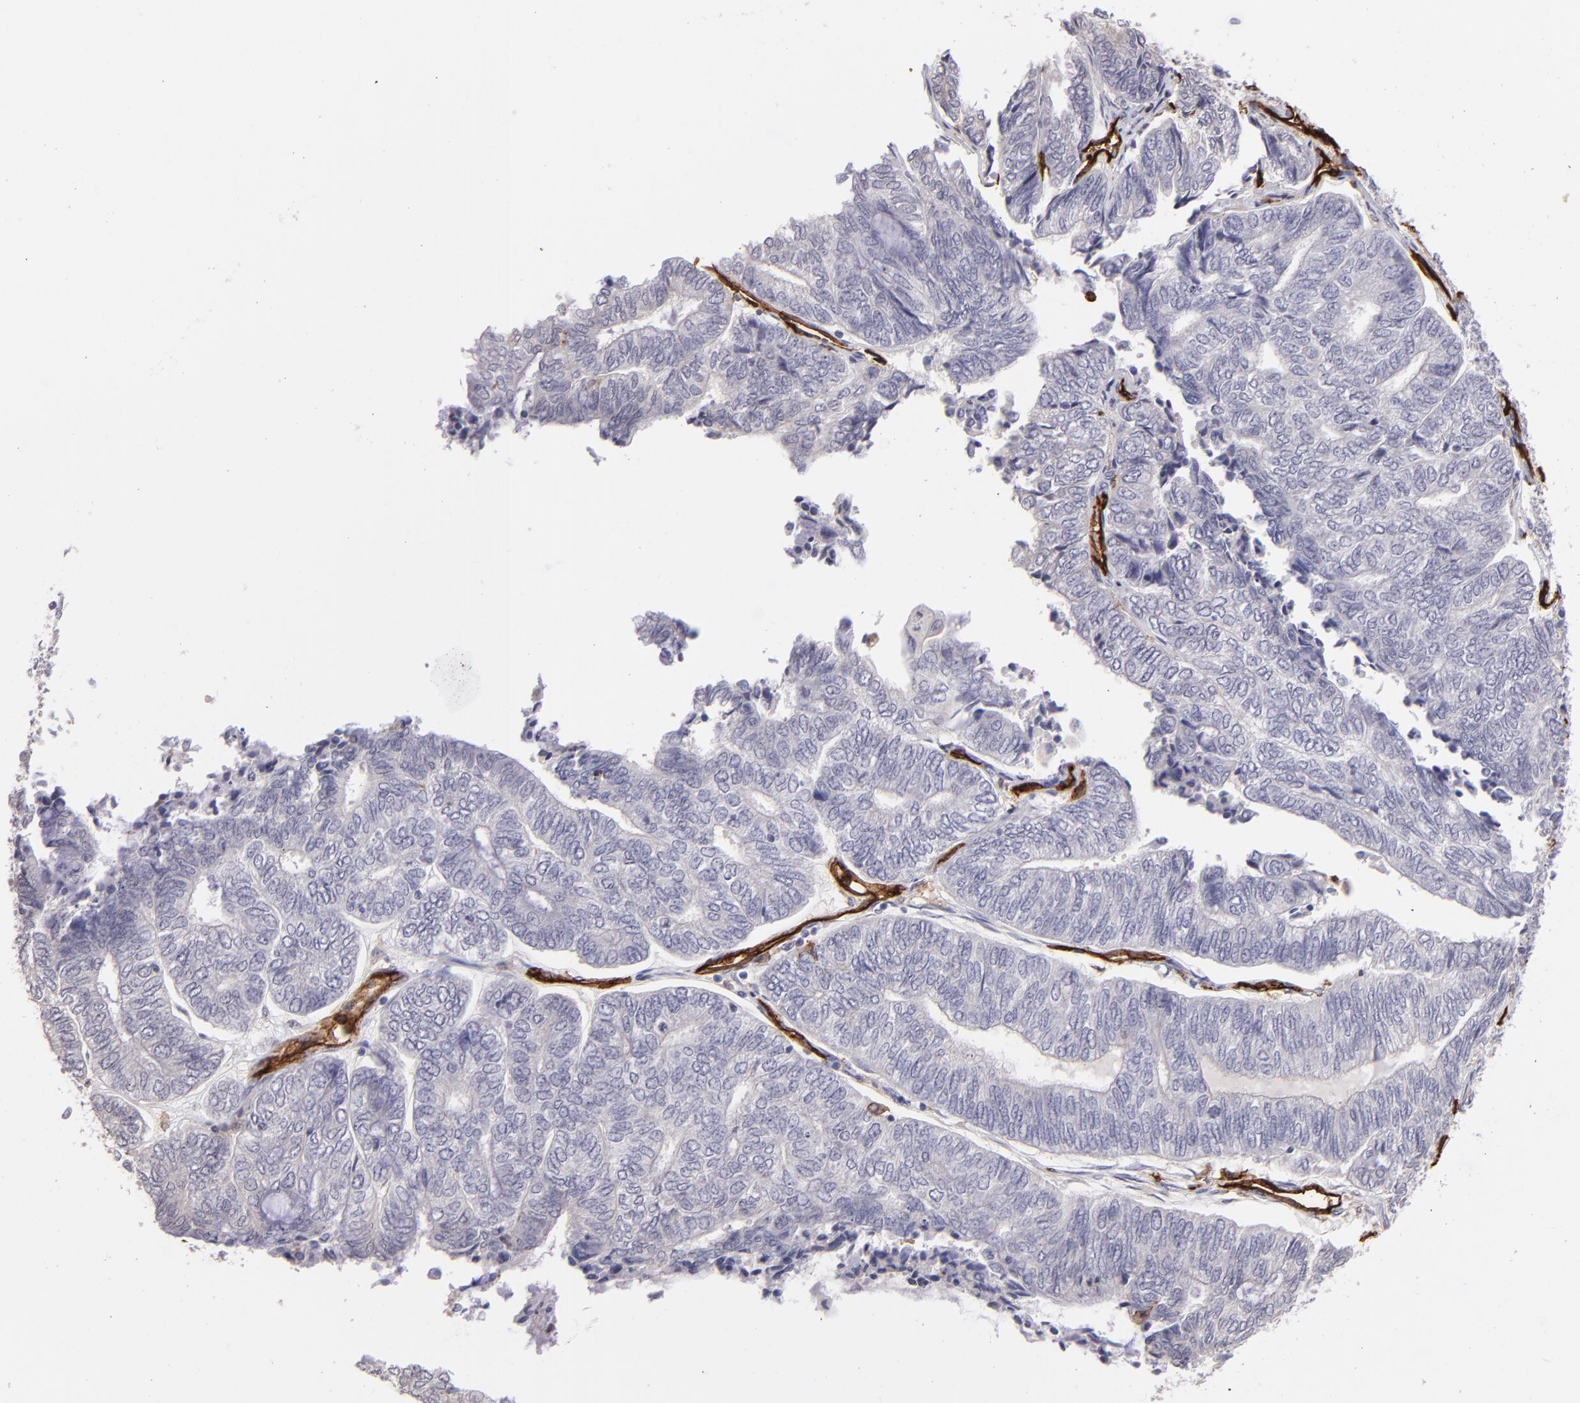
{"staining": {"intensity": "negative", "quantity": "none", "location": "none"}, "tissue": "endometrial cancer", "cell_type": "Tumor cells", "image_type": "cancer", "snomed": [{"axis": "morphology", "description": "Adenocarcinoma, NOS"}, {"axis": "topography", "description": "Uterus"}, {"axis": "topography", "description": "Endometrium"}], "caption": "Immunohistochemistry histopathology image of human endometrial adenocarcinoma stained for a protein (brown), which exhibits no staining in tumor cells.", "gene": "DYSF", "patient": {"sex": "female", "age": 70}}